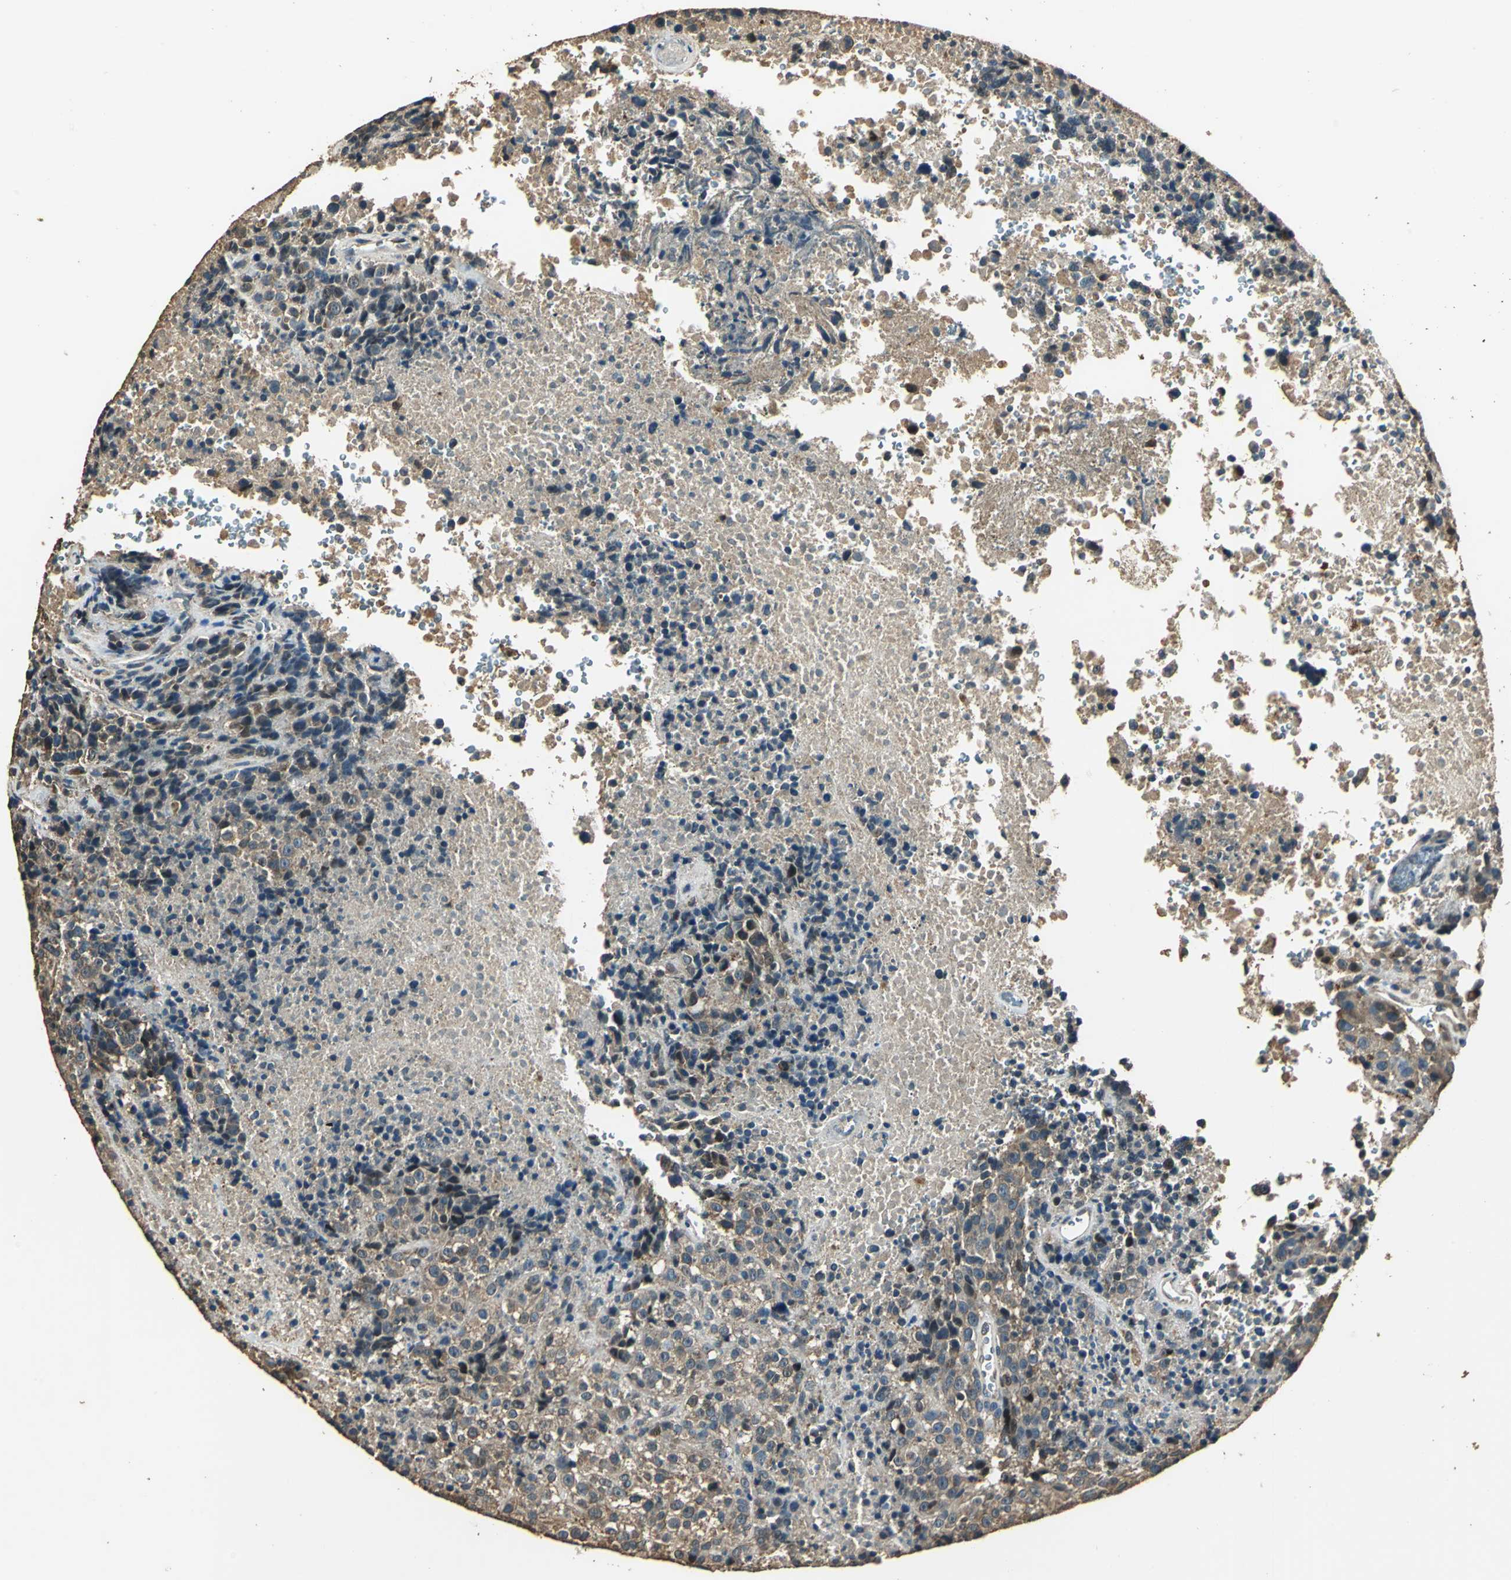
{"staining": {"intensity": "moderate", "quantity": ">75%", "location": "cytoplasmic/membranous"}, "tissue": "melanoma", "cell_type": "Tumor cells", "image_type": "cancer", "snomed": [{"axis": "morphology", "description": "Malignant melanoma, Metastatic site"}, {"axis": "topography", "description": "Cerebral cortex"}], "caption": "Melanoma stained with immunohistochemistry shows moderate cytoplasmic/membranous expression in approximately >75% of tumor cells.", "gene": "TMPRSS4", "patient": {"sex": "female", "age": 52}}